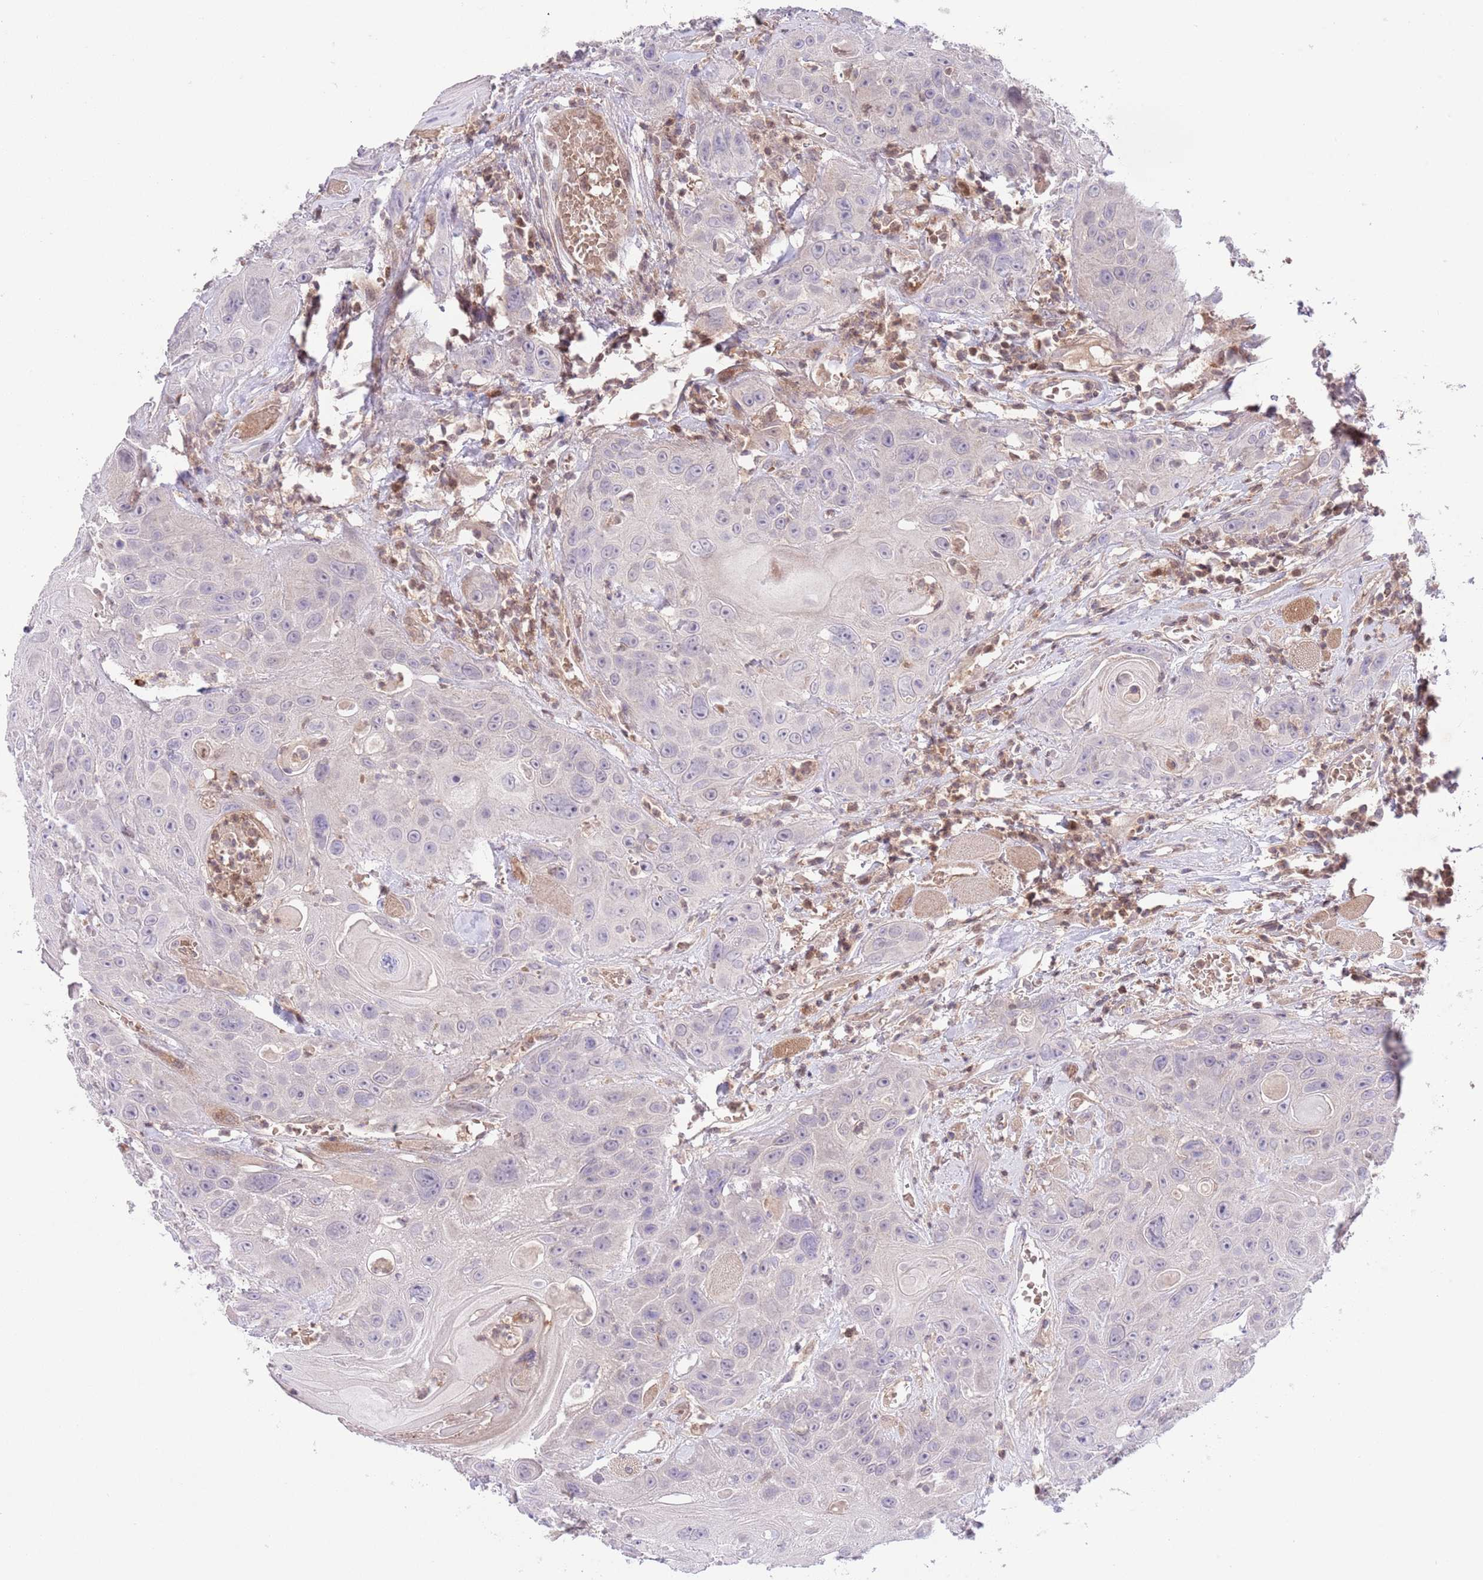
{"staining": {"intensity": "negative", "quantity": "none", "location": "none"}, "tissue": "head and neck cancer", "cell_type": "Tumor cells", "image_type": "cancer", "snomed": [{"axis": "morphology", "description": "Squamous cell carcinoma, NOS"}, {"axis": "topography", "description": "Head-Neck"}], "caption": "DAB immunohistochemical staining of head and neck cancer (squamous cell carcinoma) reveals no significant positivity in tumor cells.", "gene": "HDHD2", "patient": {"sex": "female", "age": 59}}